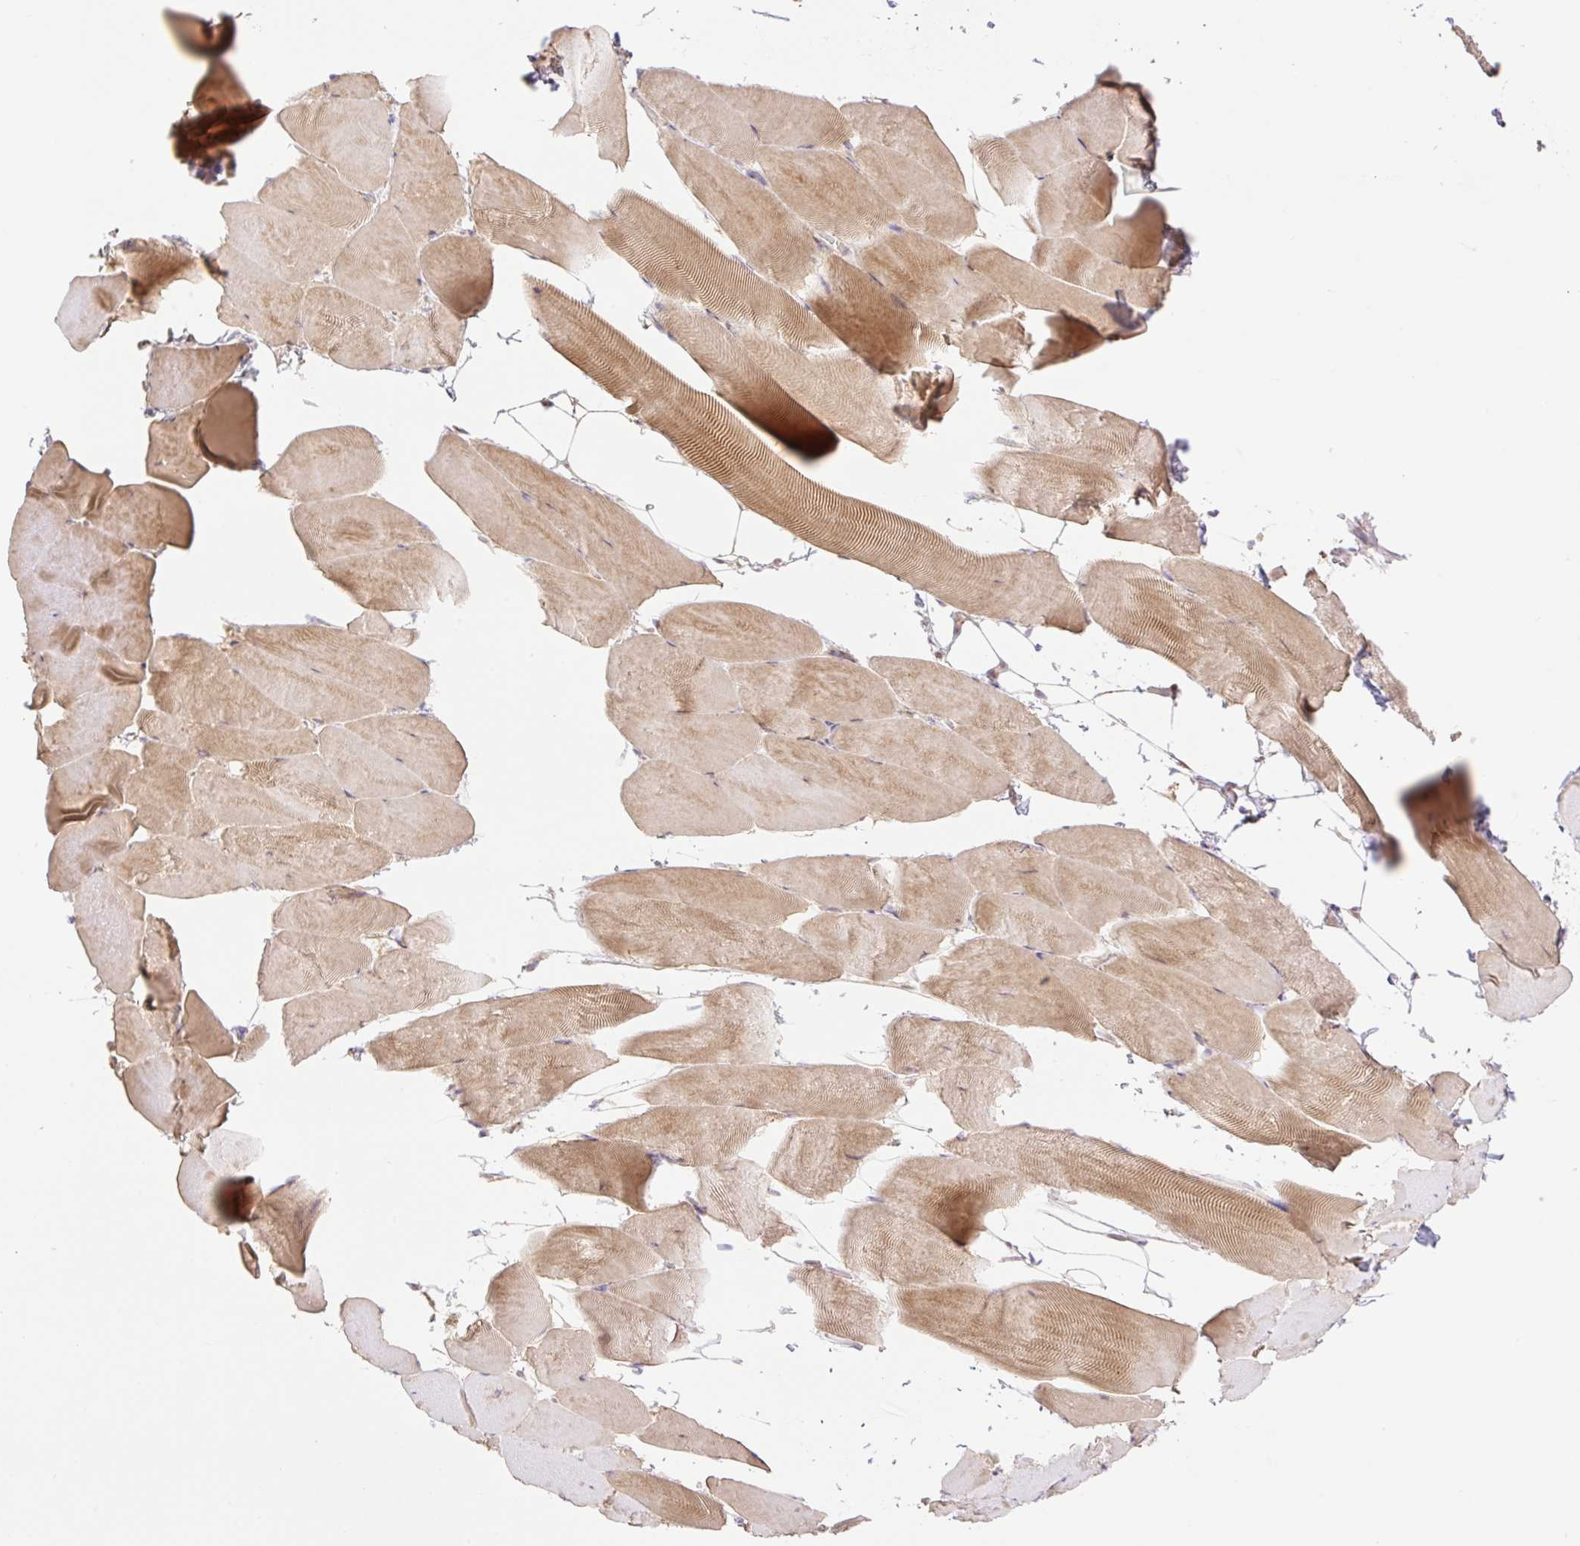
{"staining": {"intensity": "moderate", "quantity": "<25%", "location": "cytoplasmic/membranous"}, "tissue": "skeletal muscle", "cell_type": "Myocytes", "image_type": "normal", "snomed": [{"axis": "morphology", "description": "Normal tissue, NOS"}, {"axis": "topography", "description": "Skeletal muscle"}], "caption": "A brown stain highlights moderate cytoplasmic/membranous staining of a protein in myocytes of normal skeletal muscle. (DAB (3,3'-diaminobenzidine) IHC with brightfield microscopy, high magnification).", "gene": "VPS25", "patient": {"sex": "female", "age": 64}}